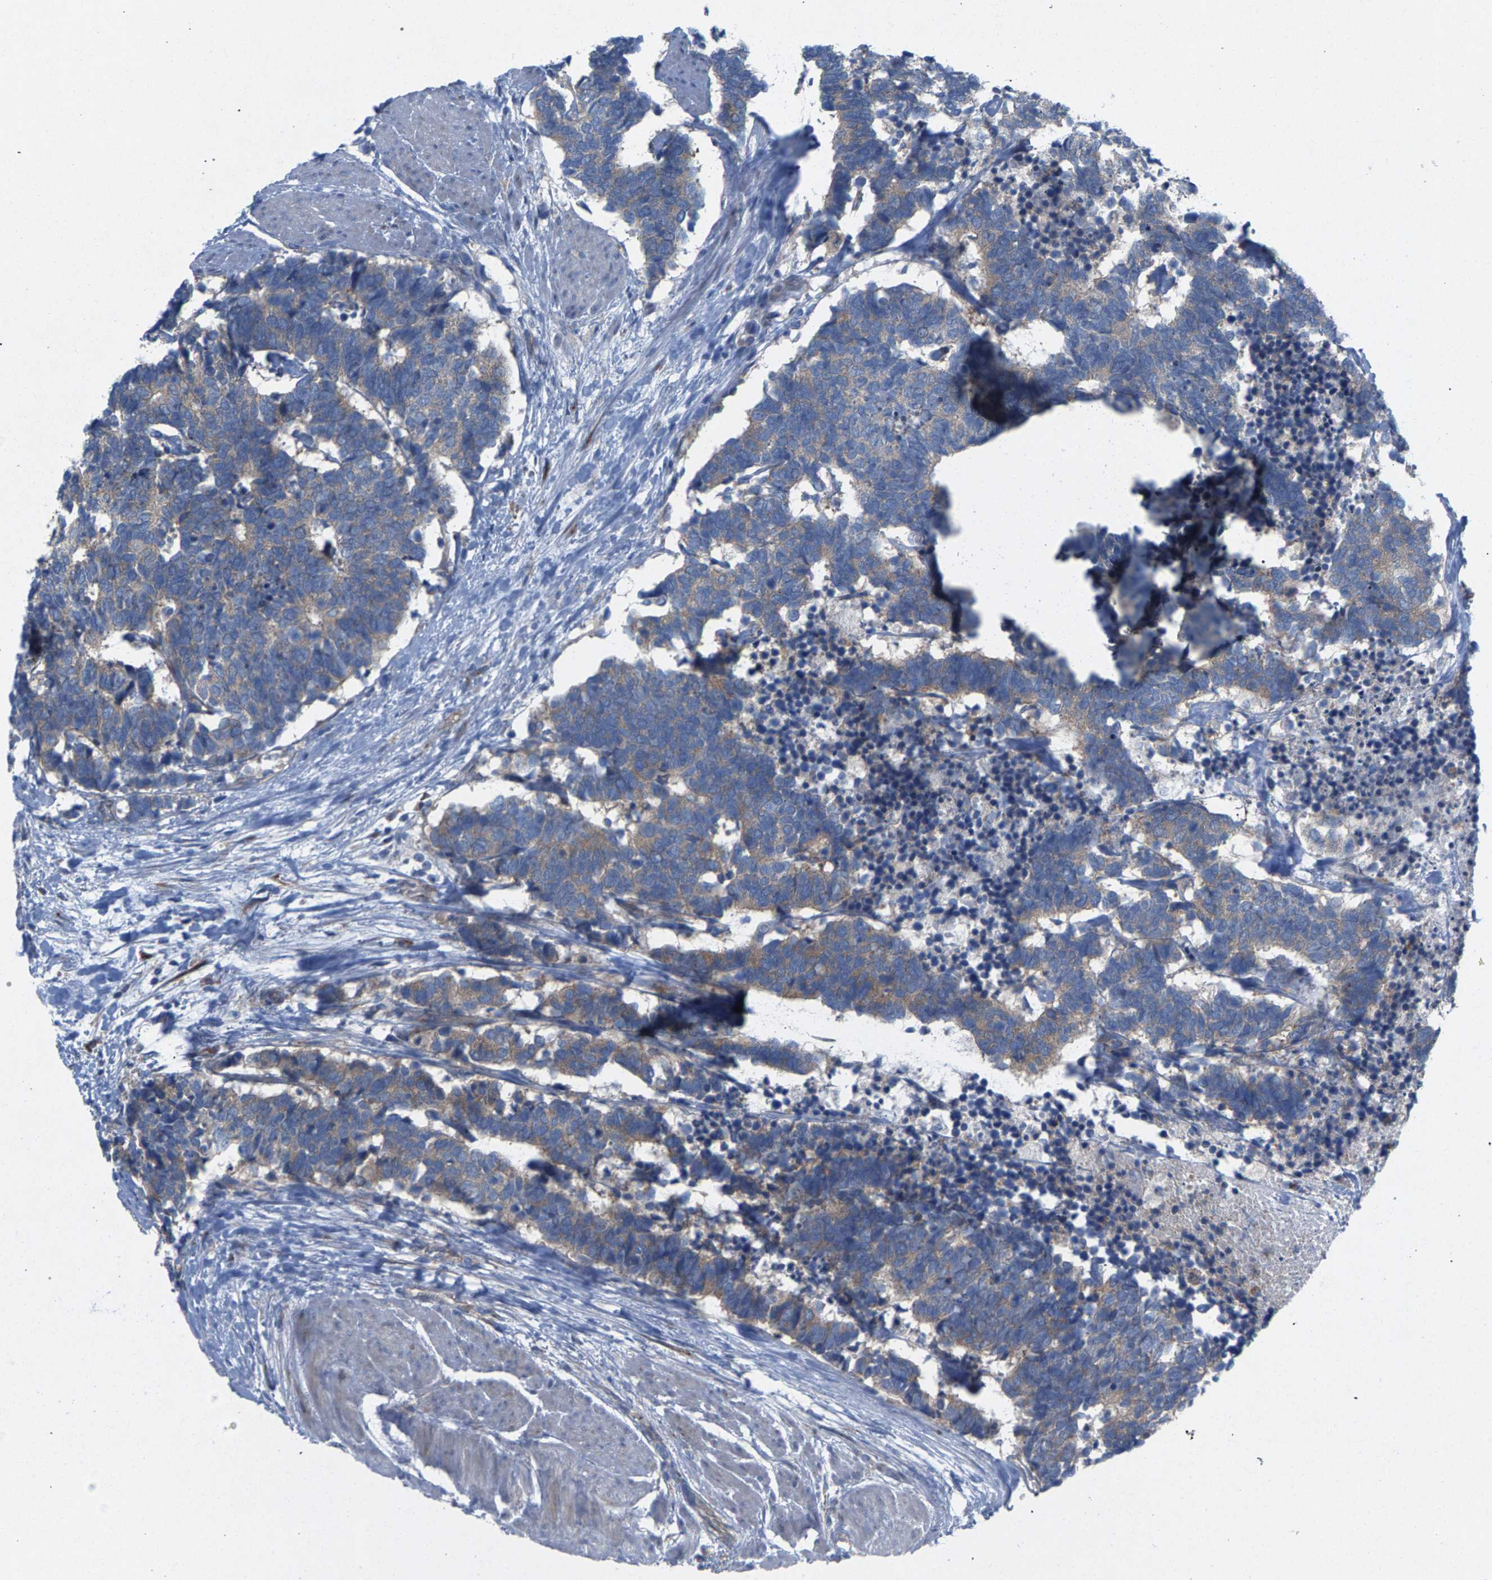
{"staining": {"intensity": "weak", "quantity": ">75%", "location": "cytoplasmic/membranous"}, "tissue": "carcinoid", "cell_type": "Tumor cells", "image_type": "cancer", "snomed": [{"axis": "morphology", "description": "Carcinoma, NOS"}, {"axis": "morphology", "description": "Carcinoid, malignant, NOS"}, {"axis": "topography", "description": "Urinary bladder"}], "caption": "Immunohistochemical staining of human malignant carcinoid exhibits low levels of weak cytoplasmic/membranous expression in about >75% of tumor cells. The protein of interest is shown in brown color, while the nuclei are stained blue.", "gene": "MAMDC2", "patient": {"sex": "male", "age": 57}}